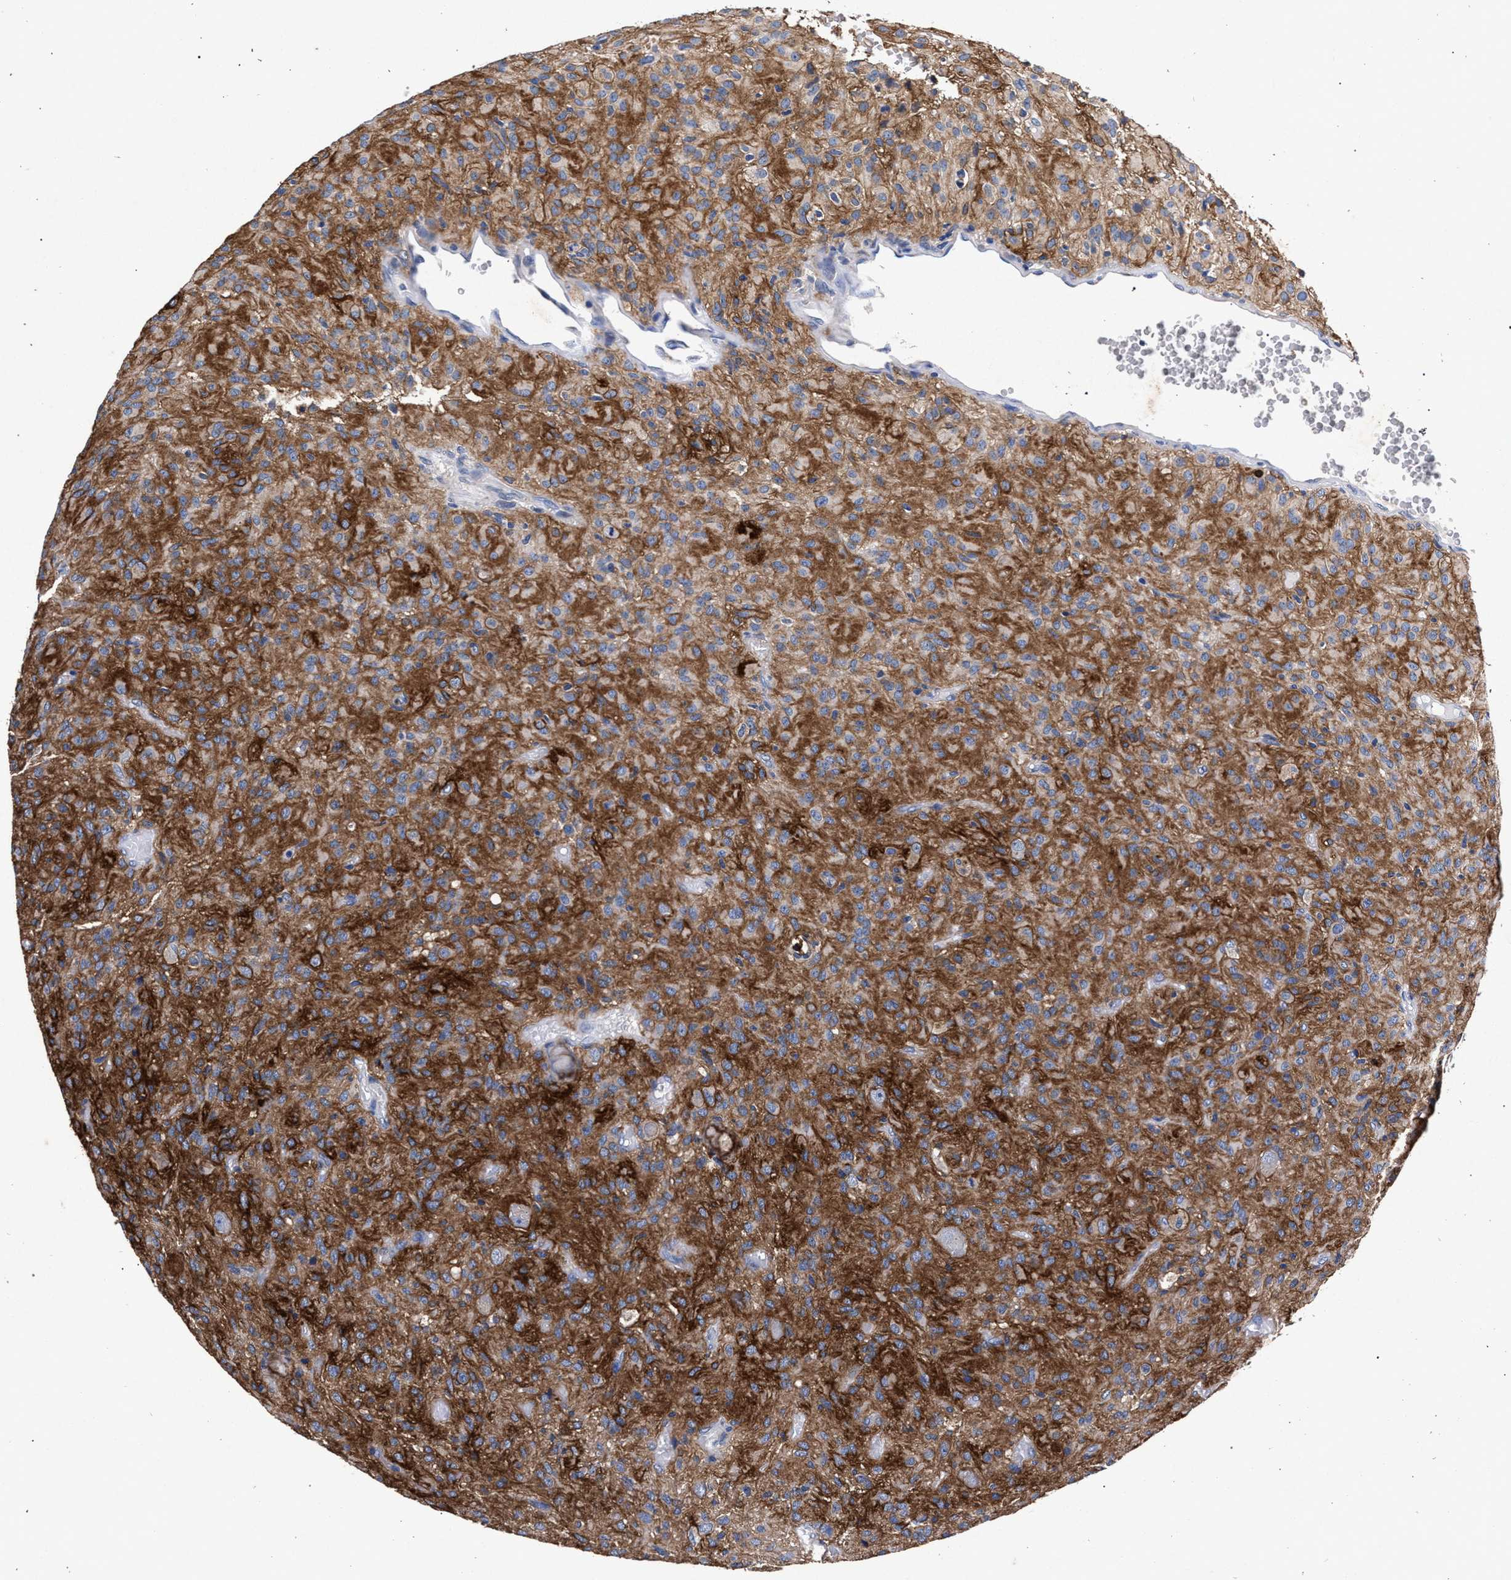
{"staining": {"intensity": "moderate", "quantity": ">75%", "location": "cytoplasmic/membranous"}, "tissue": "glioma", "cell_type": "Tumor cells", "image_type": "cancer", "snomed": [{"axis": "morphology", "description": "Glioma, malignant, High grade"}, {"axis": "topography", "description": "Brain"}], "caption": "Brown immunohistochemical staining in glioma reveals moderate cytoplasmic/membranous expression in approximately >75% of tumor cells.", "gene": "ATP1A2", "patient": {"sex": "female", "age": 59}}